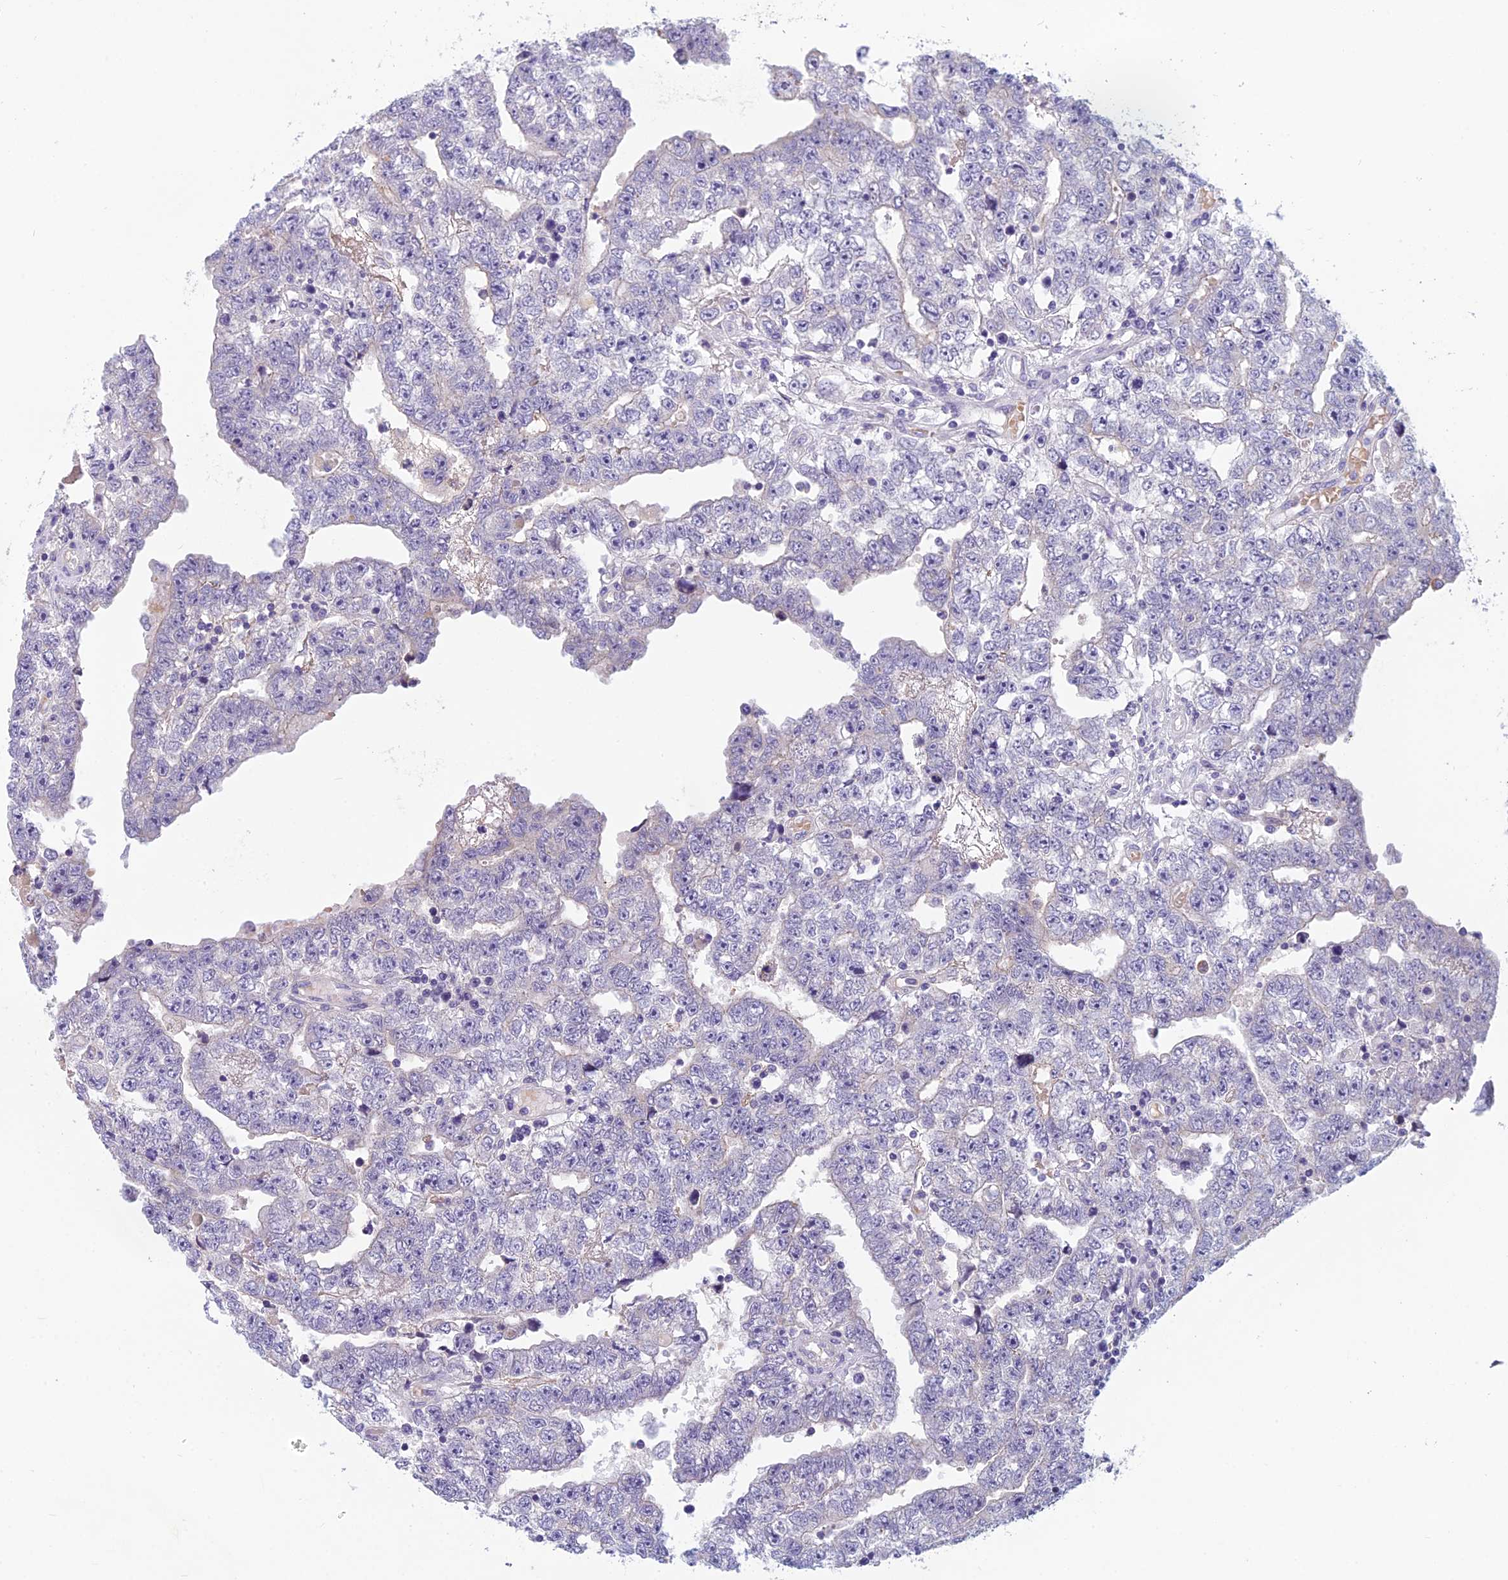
{"staining": {"intensity": "negative", "quantity": "none", "location": "none"}, "tissue": "testis cancer", "cell_type": "Tumor cells", "image_type": "cancer", "snomed": [{"axis": "morphology", "description": "Carcinoma, Embryonal, NOS"}, {"axis": "topography", "description": "Testis"}], "caption": "There is no significant staining in tumor cells of testis embryonal carcinoma.", "gene": "RBM41", "patient": {"sex": "male", "age": 25}}